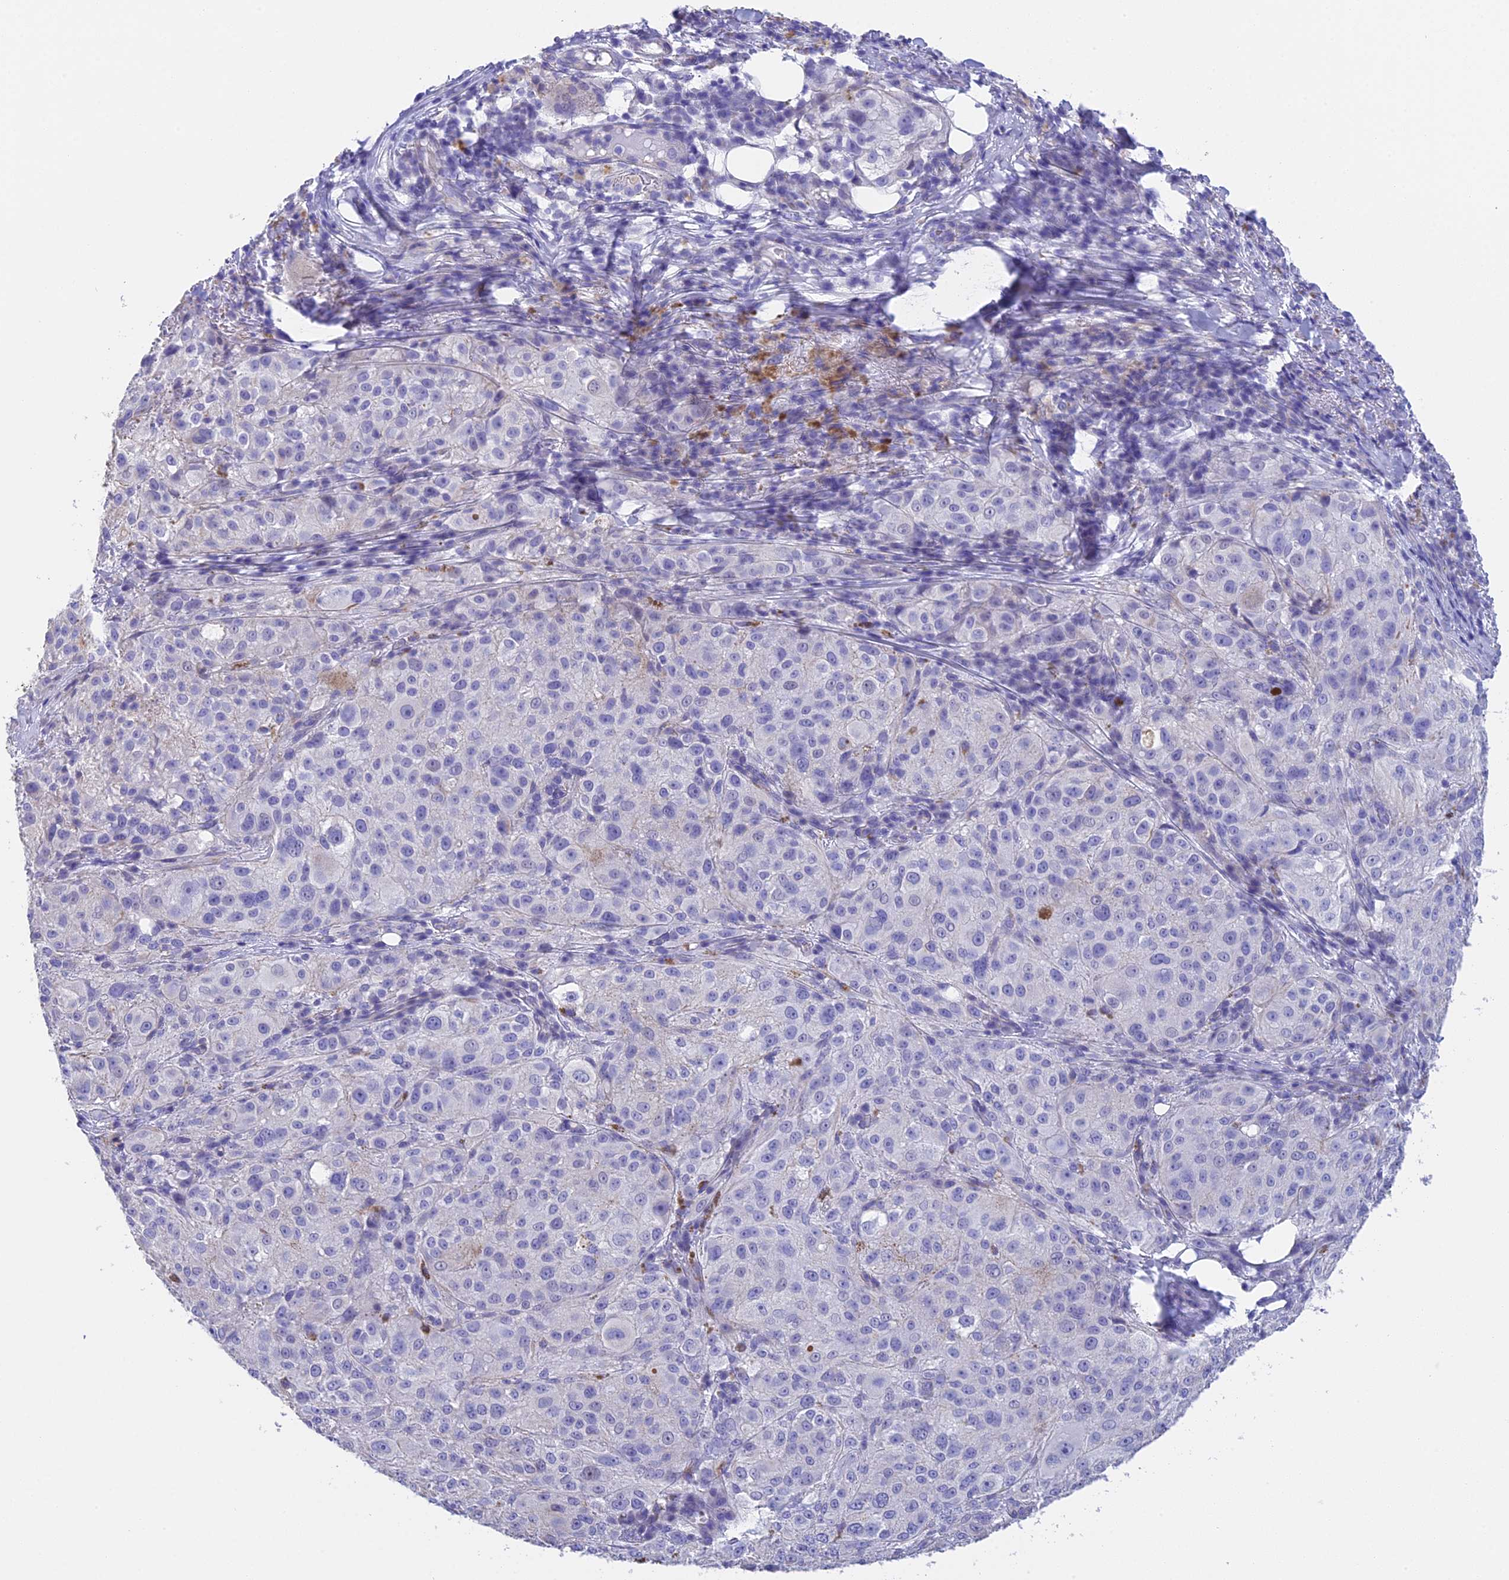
{"staining": {"intensity": "negative", "quantity": "none", "location": "none"}, "tissue": "melanoma", "cell_type": "Tumor cells", "image_type": "cancer", "snomed": [{"axis": "morphology", "description": "Necrosis, NOS"}, {"axis": "morphology", "description": "Malignant melanoma, NOS"}, {"axis": "topography", "description": "Skin"}], "caption": "This is an immunohistochemistry (IHC) histopathology image of human melanoma. There is no positivity in tumor cells.", "gene": "TACSTD2", "patient": {"sex": "female", "age": 87}}